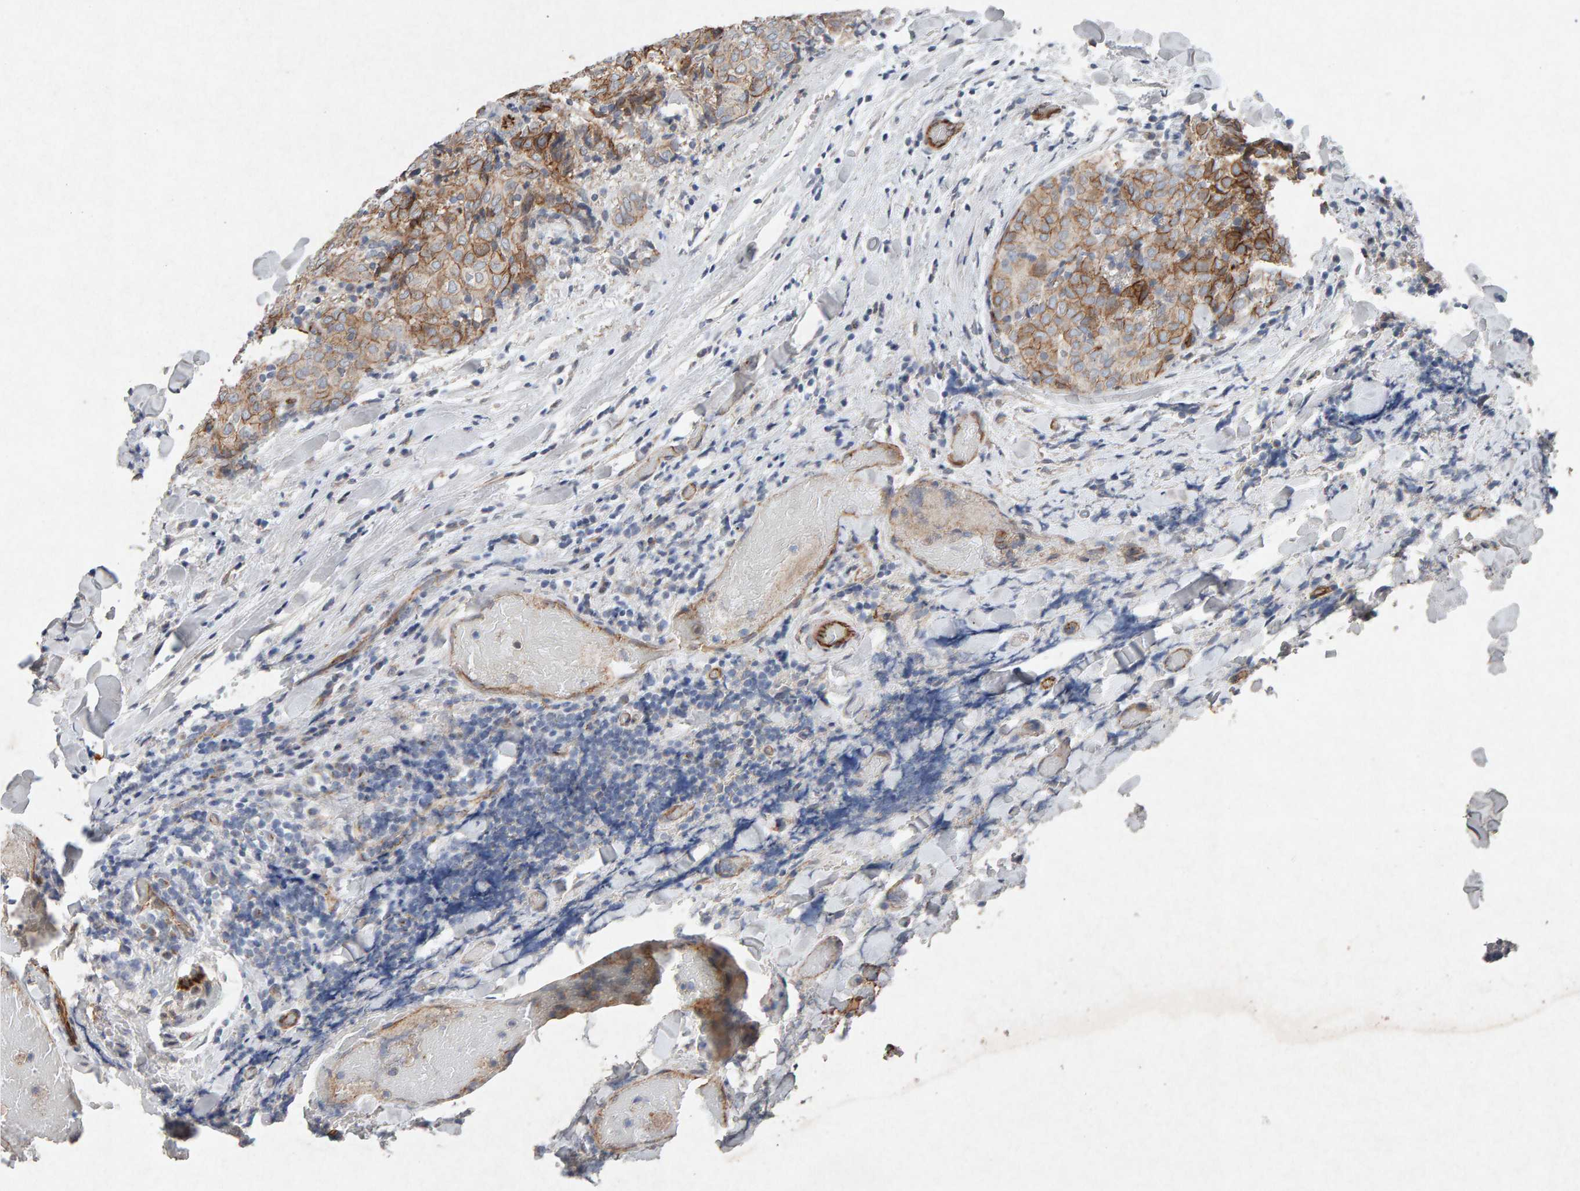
{"staining": {"intensity": "moderate", "quantity": ">75%", "location": "cytoplasmic/membranous"}, "tissue": "thyroid cancer", "cell_type": "Tumor cells", "image_type": "cancer", "snomed": [{"axis": "morphology", "description": "Normal tissue, NOS"}, {"axis": "morphology", "description": "Papillary adenocarcinoma, NOS"}, {"axis": "topography", "description": "Thyroid gland"}], "caption": "Immunohistochemistry (IHC) of thyroid cancer (papillary adenocarcinoma) exhibits medium levels of moderate cytoplasmic/membranous positivity in approximately >75% of tumor cells.", "gene": "PTPRM", "patient": {"sex": "female", "age": 30}}